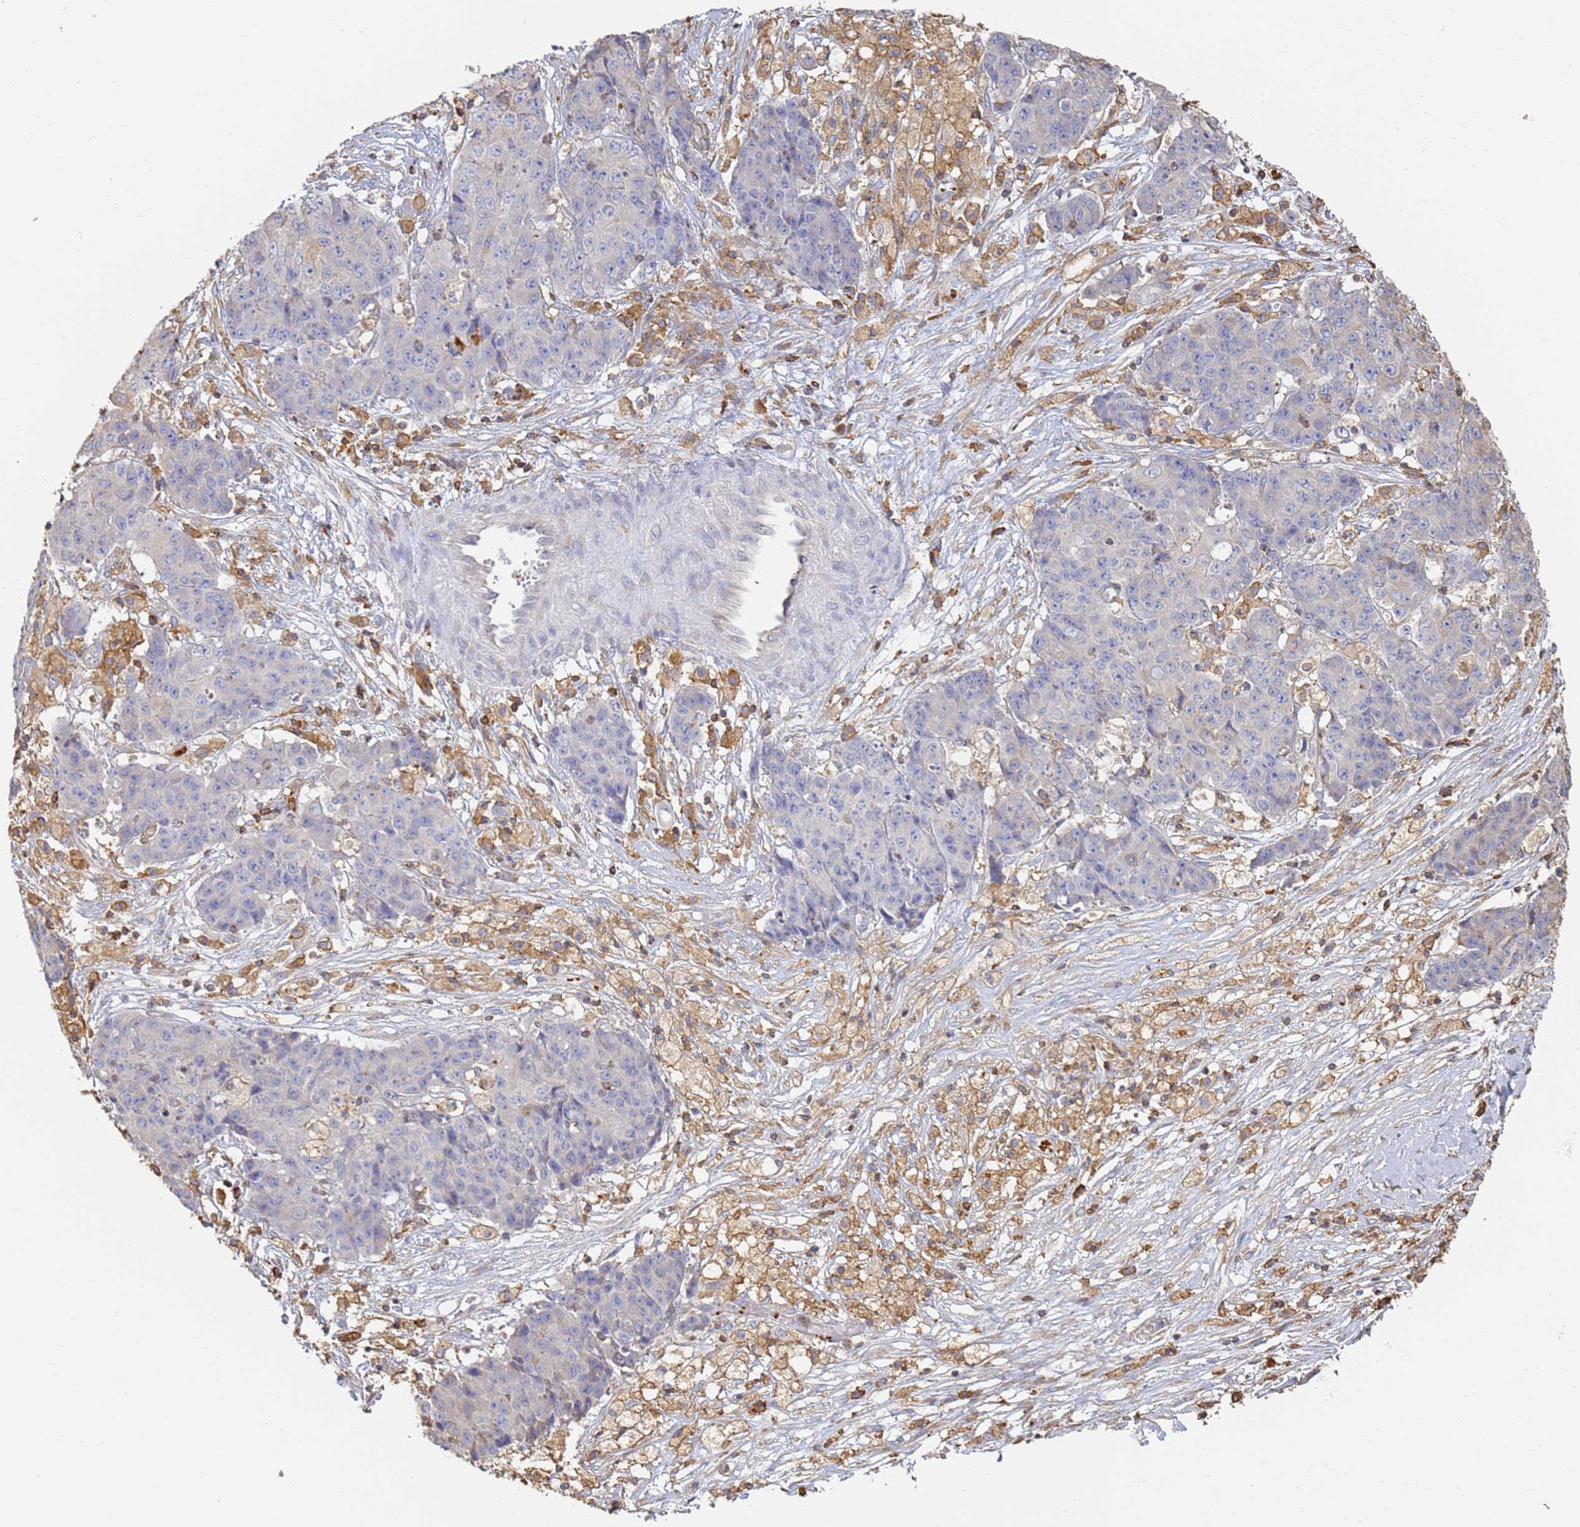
{"staining": {"intensity": "negative", "quantity": "none", "location": "none"}, "tissue": "ovarian cancer", "cell_type": "Tumor cells", "image_type": "cancer", "snomed": [{"axis": "morphology", "description": "Carcinoma, endometroid"}, {"axis": "topography", "description": "Ovary"}], "caption": "This is an IHC image of human ovarian cancer (endometroid carcinoma). There is no positivity in tumor cells.", "gene": "BIN2", "patient": {"sex": "female", "age": 42}}